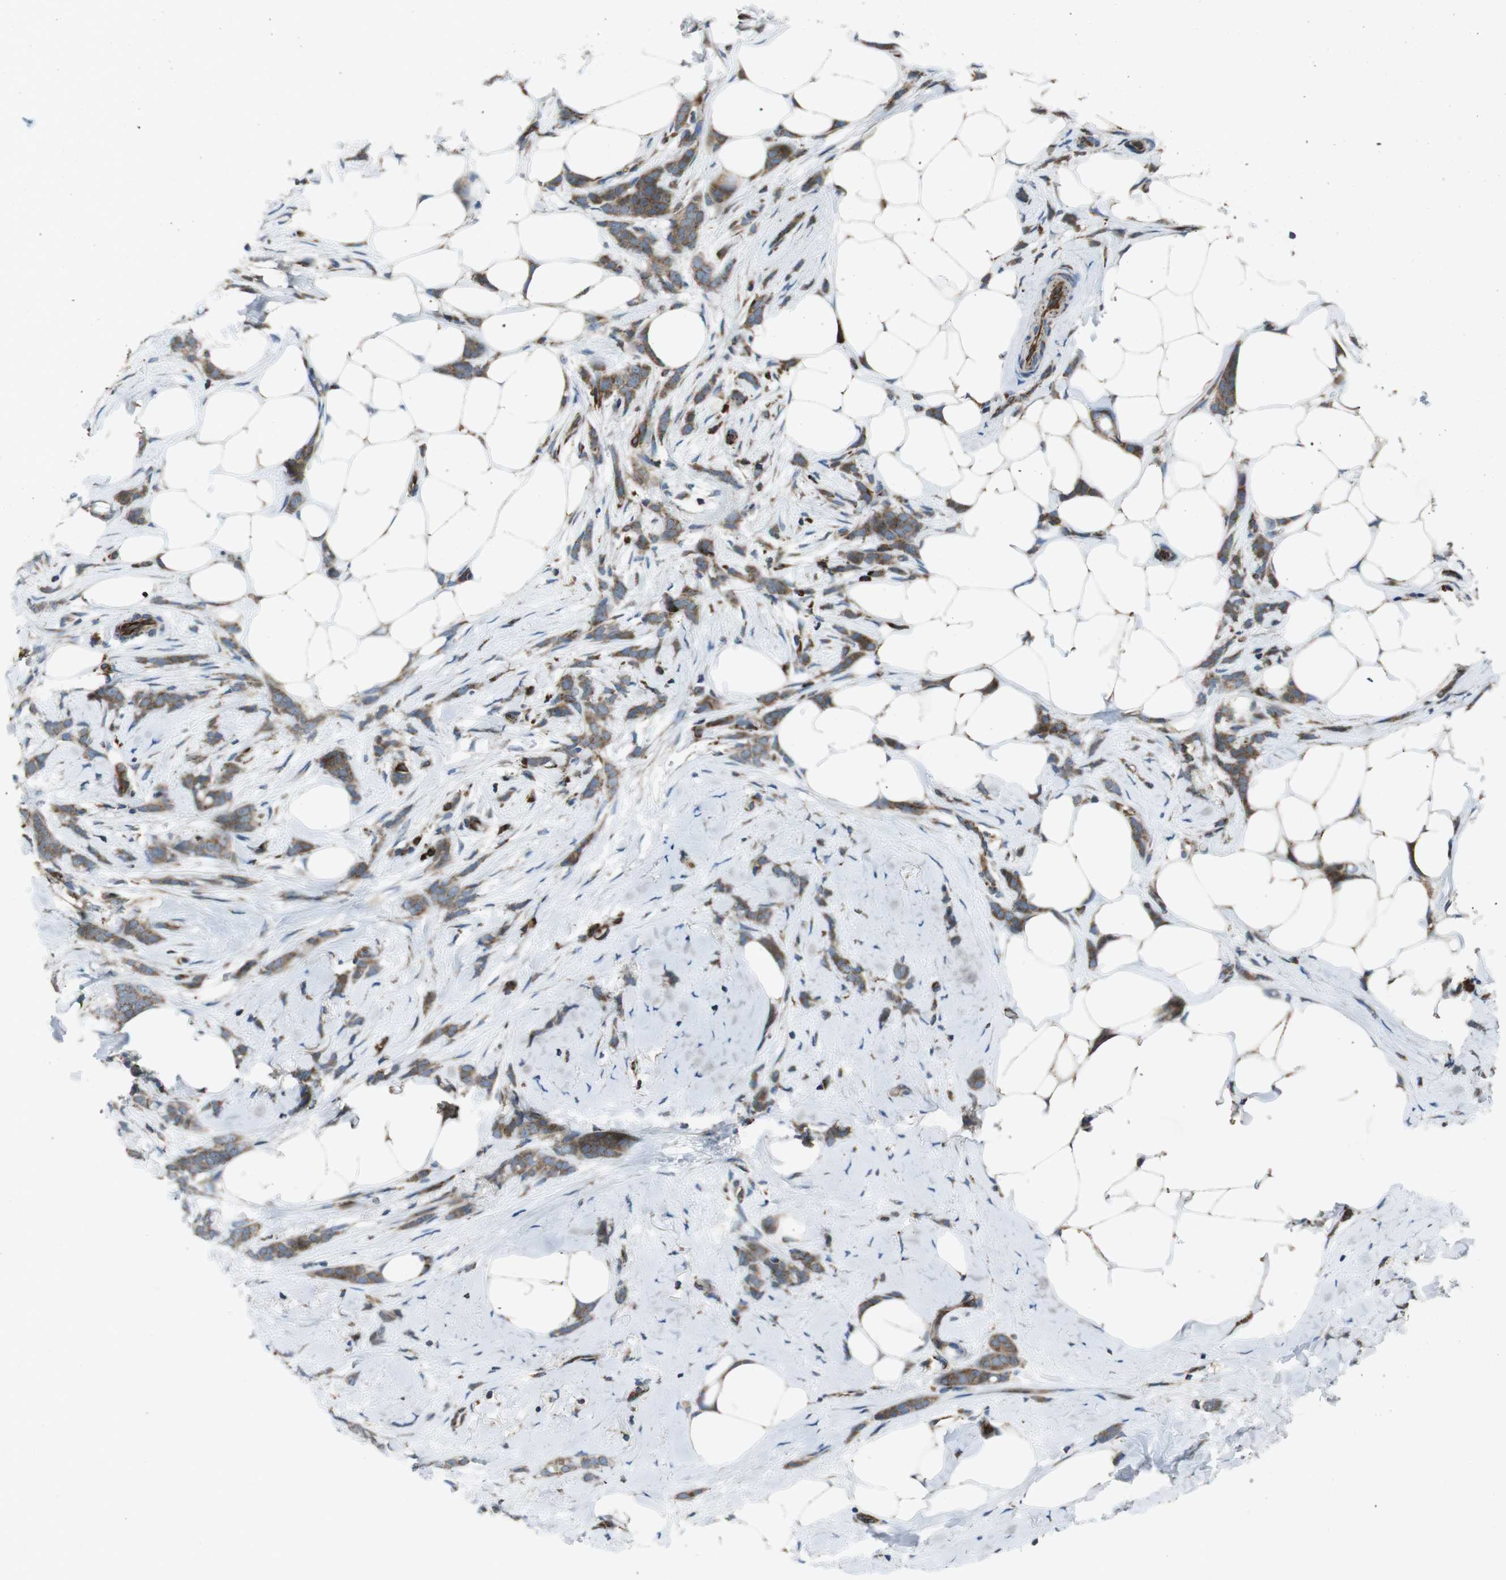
{"staining": {"intensity": "moderate", "quantity": ">75%", "location": "cytoplasmic/membranous"}, "tissue": "breast cancer", "cell_type": "Tumor cells", "image_type": "cancer", "snomed": [{"axis": "morphology", "description": "Lobular carcinoma, in situ"}, {"axis": "morphology", "description": "Lobular carcinoma"}, {"axis": "topography", "description": "Breast"}], "caption": "Breast lobular carcinoma in situ stained for a protein (brown) exhibits moderate cytoplasmic/membranous positive positivity in about >75% of tumor cells.", "gene": "GIMAP8", "patient": {"sex": "female", "age": 41}}